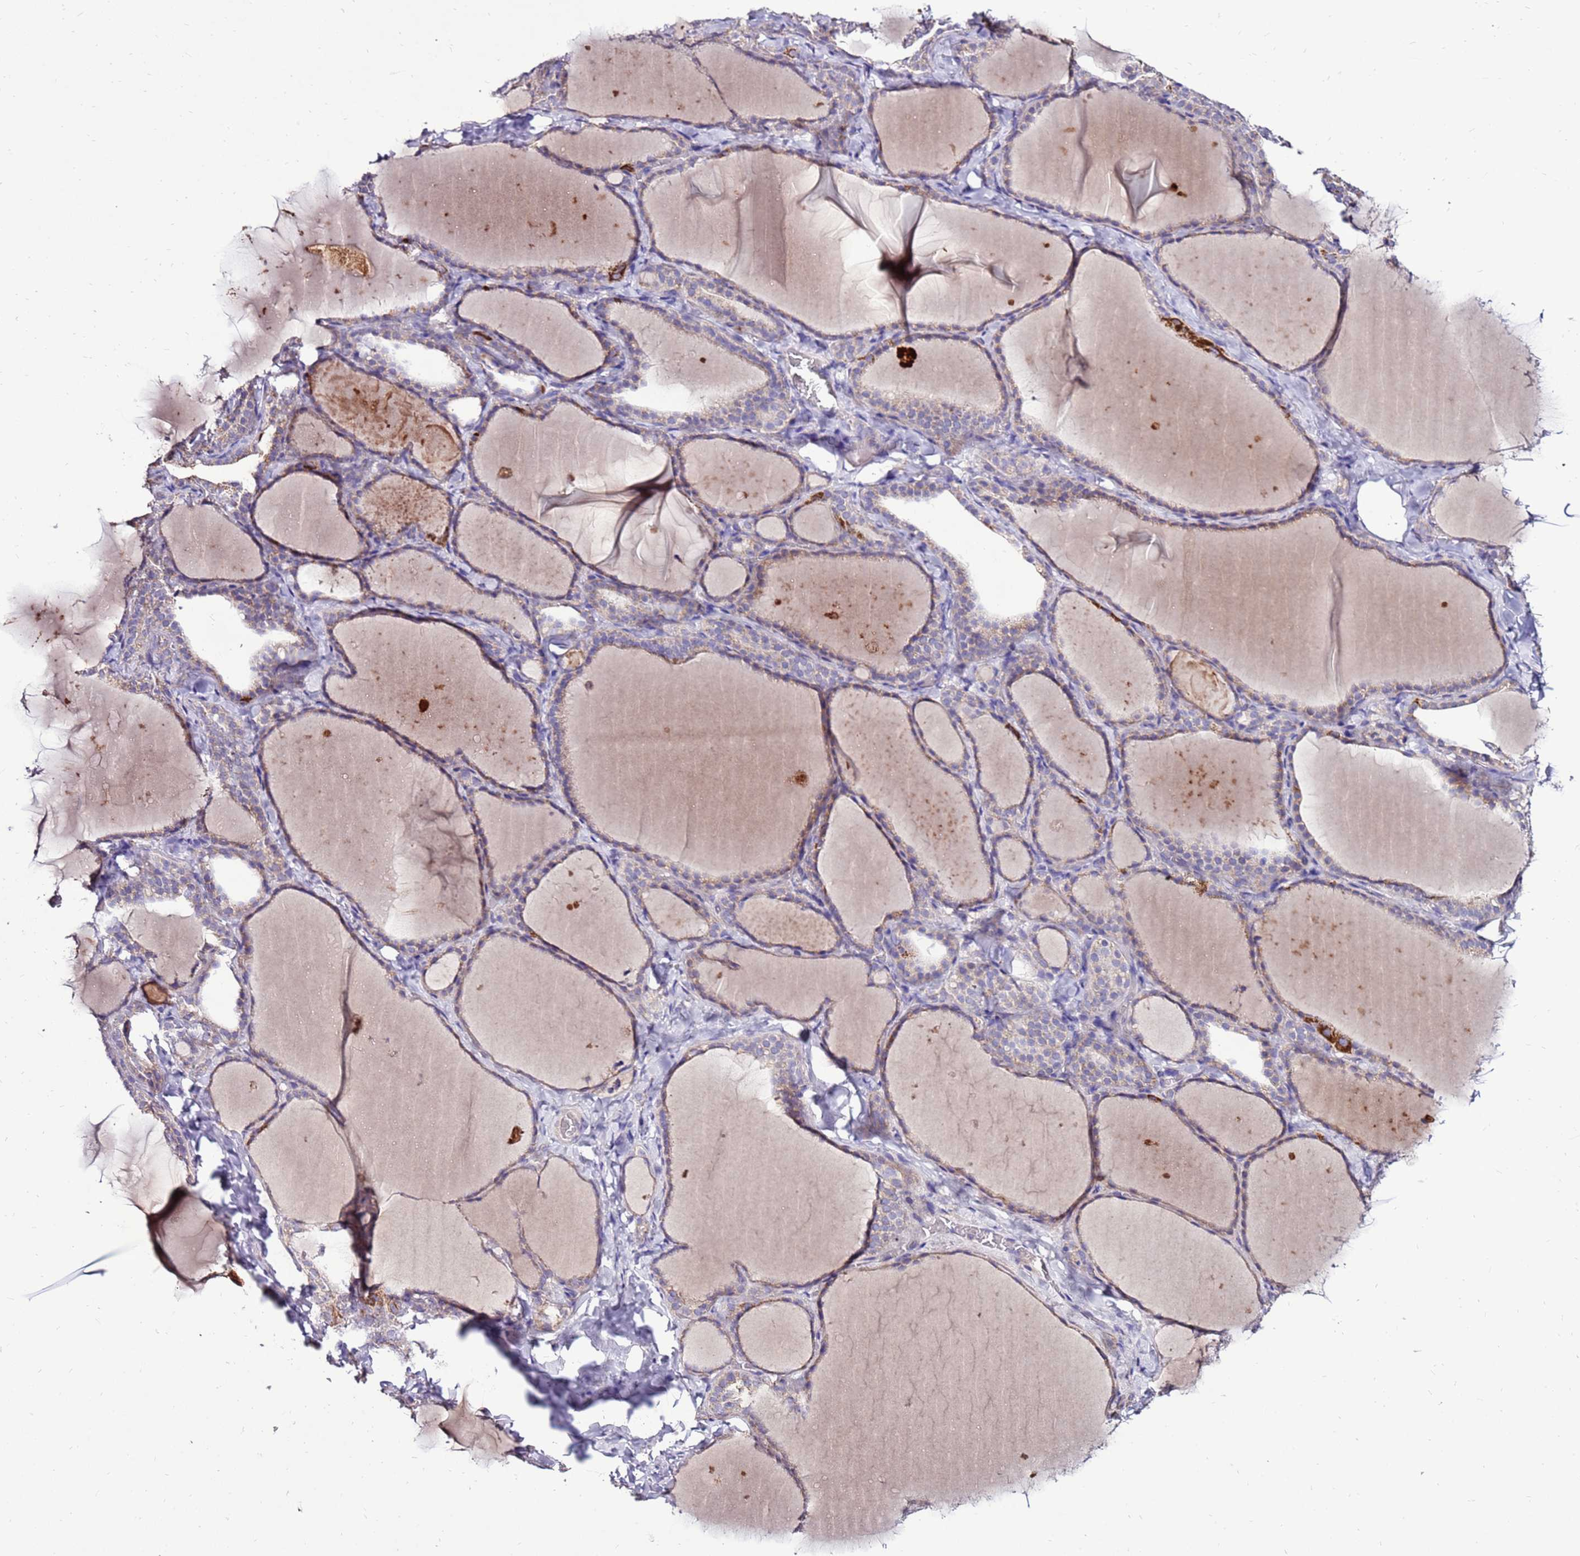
{"staining": {"intensity": "weak", "quantity": "<25%", "location": "cytoplasmic/membranous"}, "tissue": "thyroid gland", "cell_type": "Glandular cells", "image_type": "normal", "snomed": [{"axis": "morphology", "description": "Normal tissue, NOS"}, {"axis": "topography", "description": "Thyroid gland"}], "caption": "An immunohistochemistry micrograph of normal thyroid gland is shown. There is no staining in glandular cells of thyroid gland.", "gene": "SPSB3", "patient": {"sex": "female", "age": 22}}